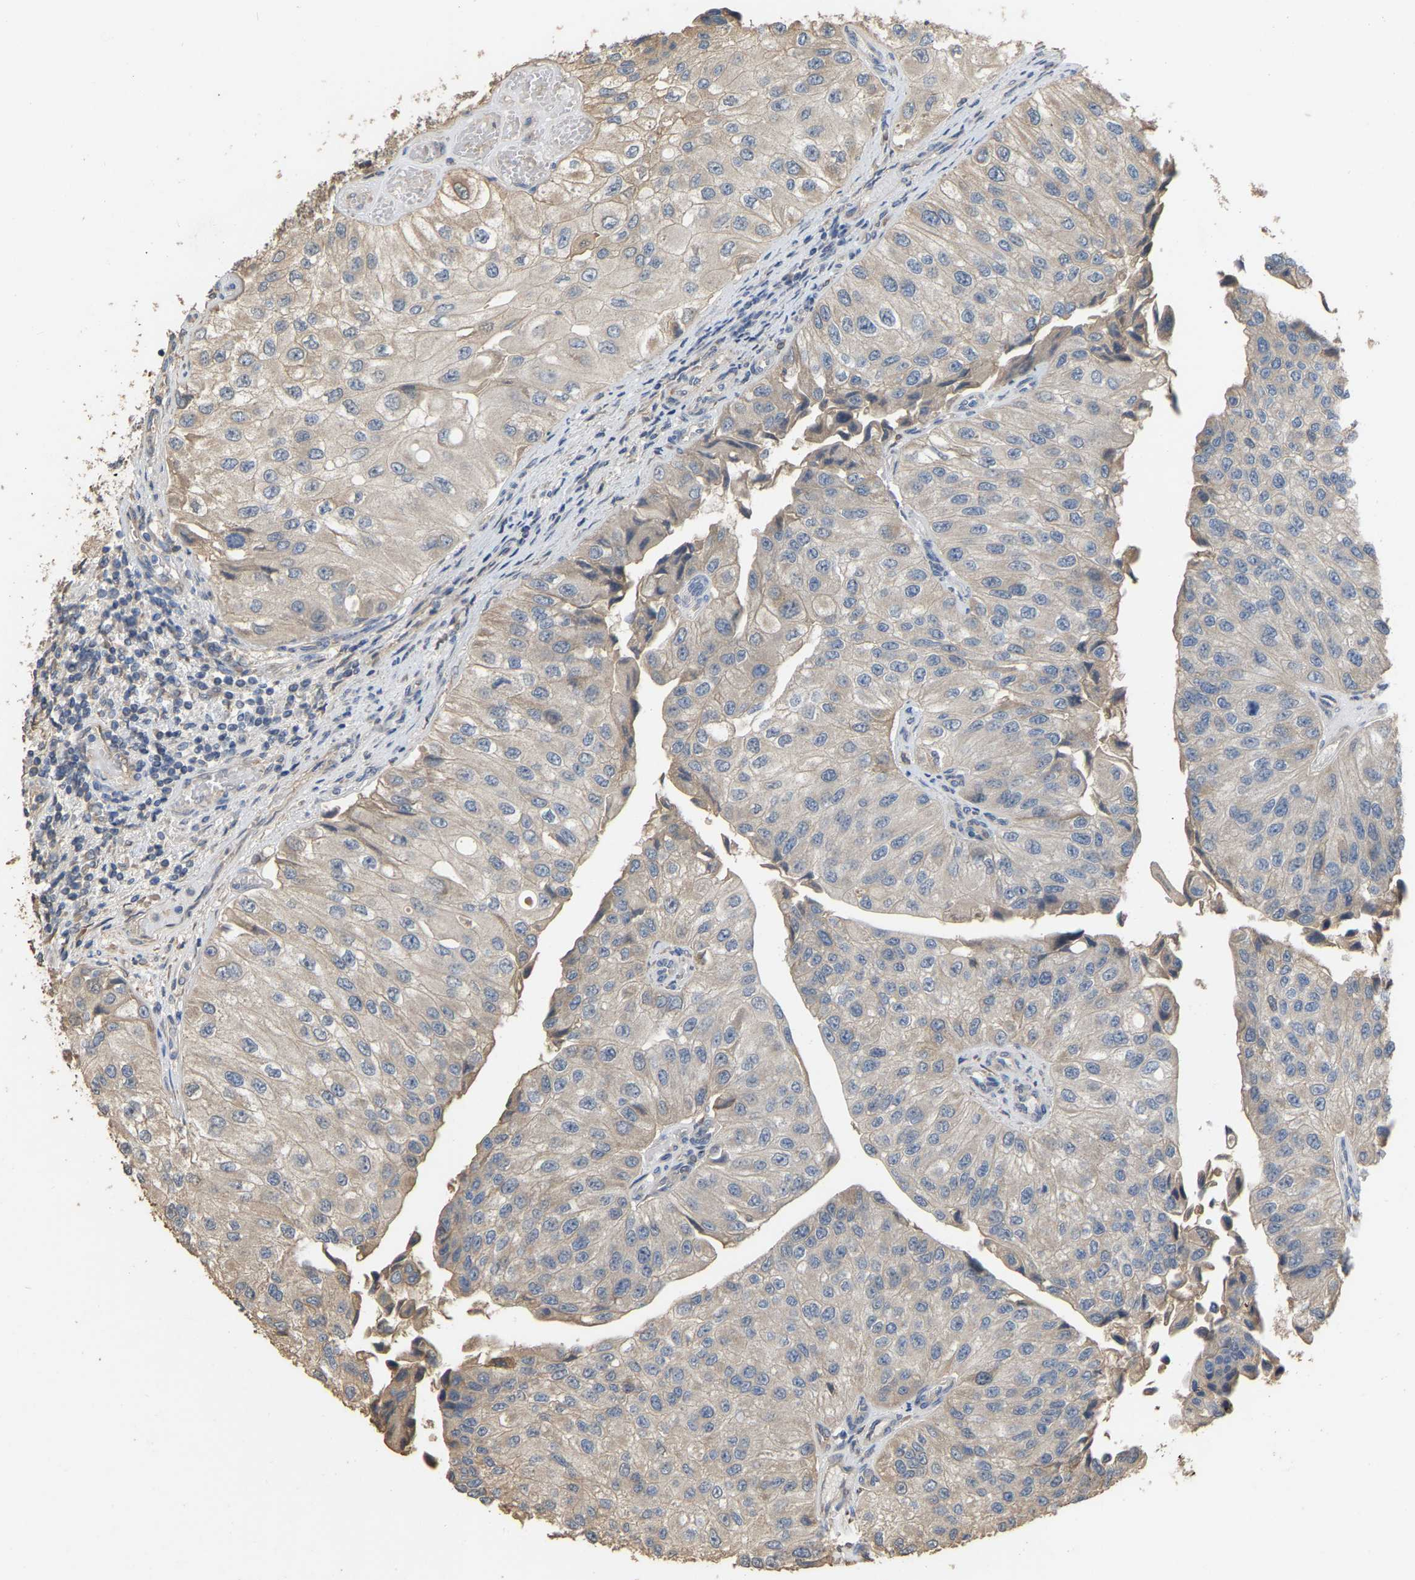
{"staining": {"intensity": "weak", "quantity": "<25%", "location": "cytoplasmic/membranous"}, "tissue": "urothelial cancer", "cell_type": "Tumor cells", "image_type": "cancer", "snomed": [{"axis": "morphology", "description": "Urothelial carcinoma, High grade"}, {"axis": "topography", "description": "Kidney"}, {"axis": "topography", "description": "Urinary bladder"}], "caption": "Protein analysis of urothelial cancer demonstrates no significant positivity in tumor cells.", "gene": "NCS1", "patient": {"sex": "male", "age": 77}}